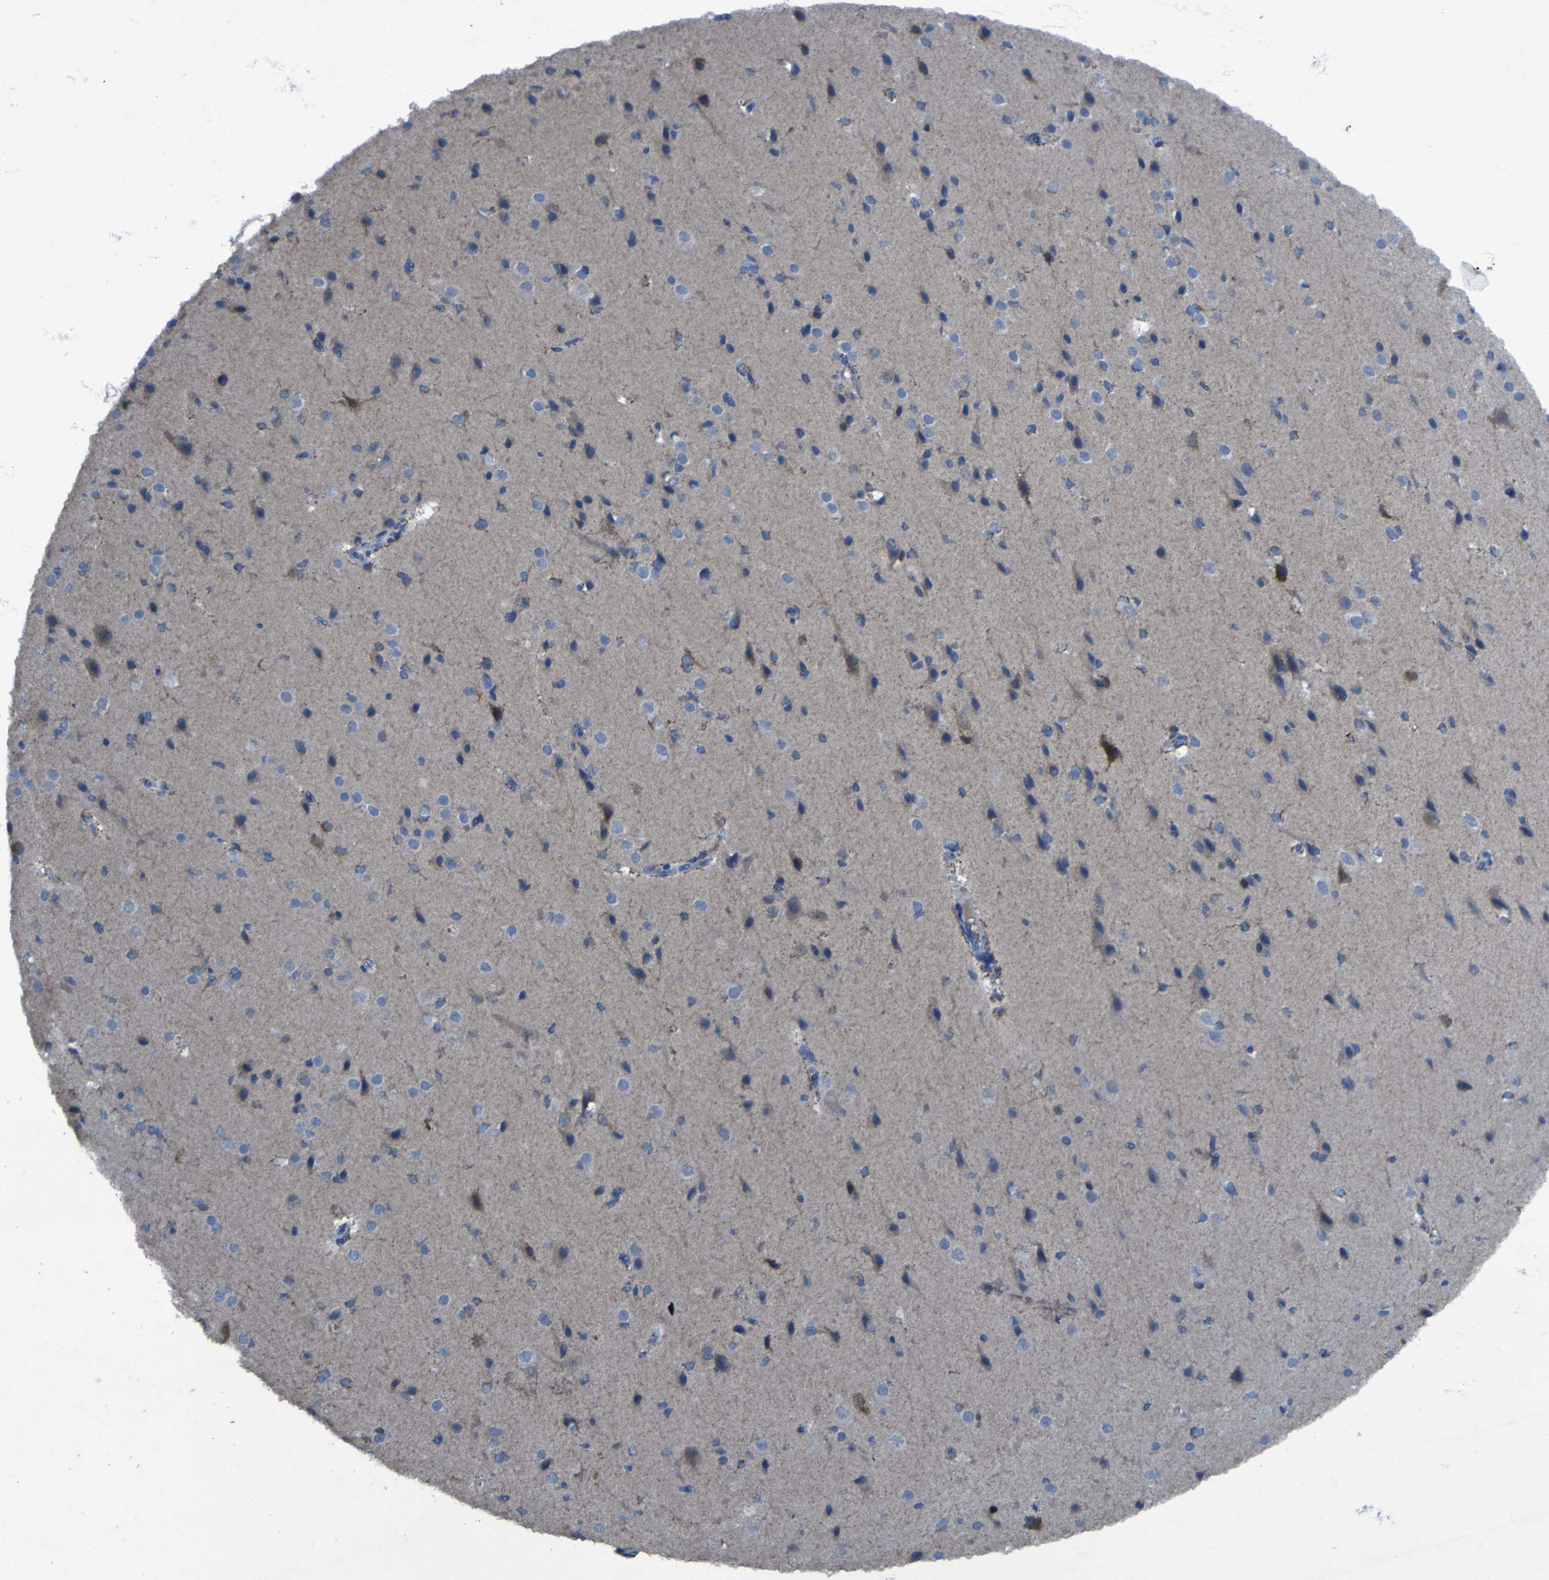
{"staining": {"intensity": "negative", "quantity": "none", "location": "none"}, "tissue": "cerebral cortex", "cell_type": "Endothelial cells", "image_type": "normal", "snomed": [{"axis": "morphology", "description": "Normal tissue, NOS"}, {"axis": "morphology", "description": "Developmental malformation"}, {"axis": "topography", "description": "Cerebral cortex"}], "caption": "Histopathology image shows no significant protein positivity in endothelial cells of normal cerebral cortex. (DAB IHC with hematoxylin counter stain).", "gene": "SGK2", "patient": {"sex": "female", "age": 30}}